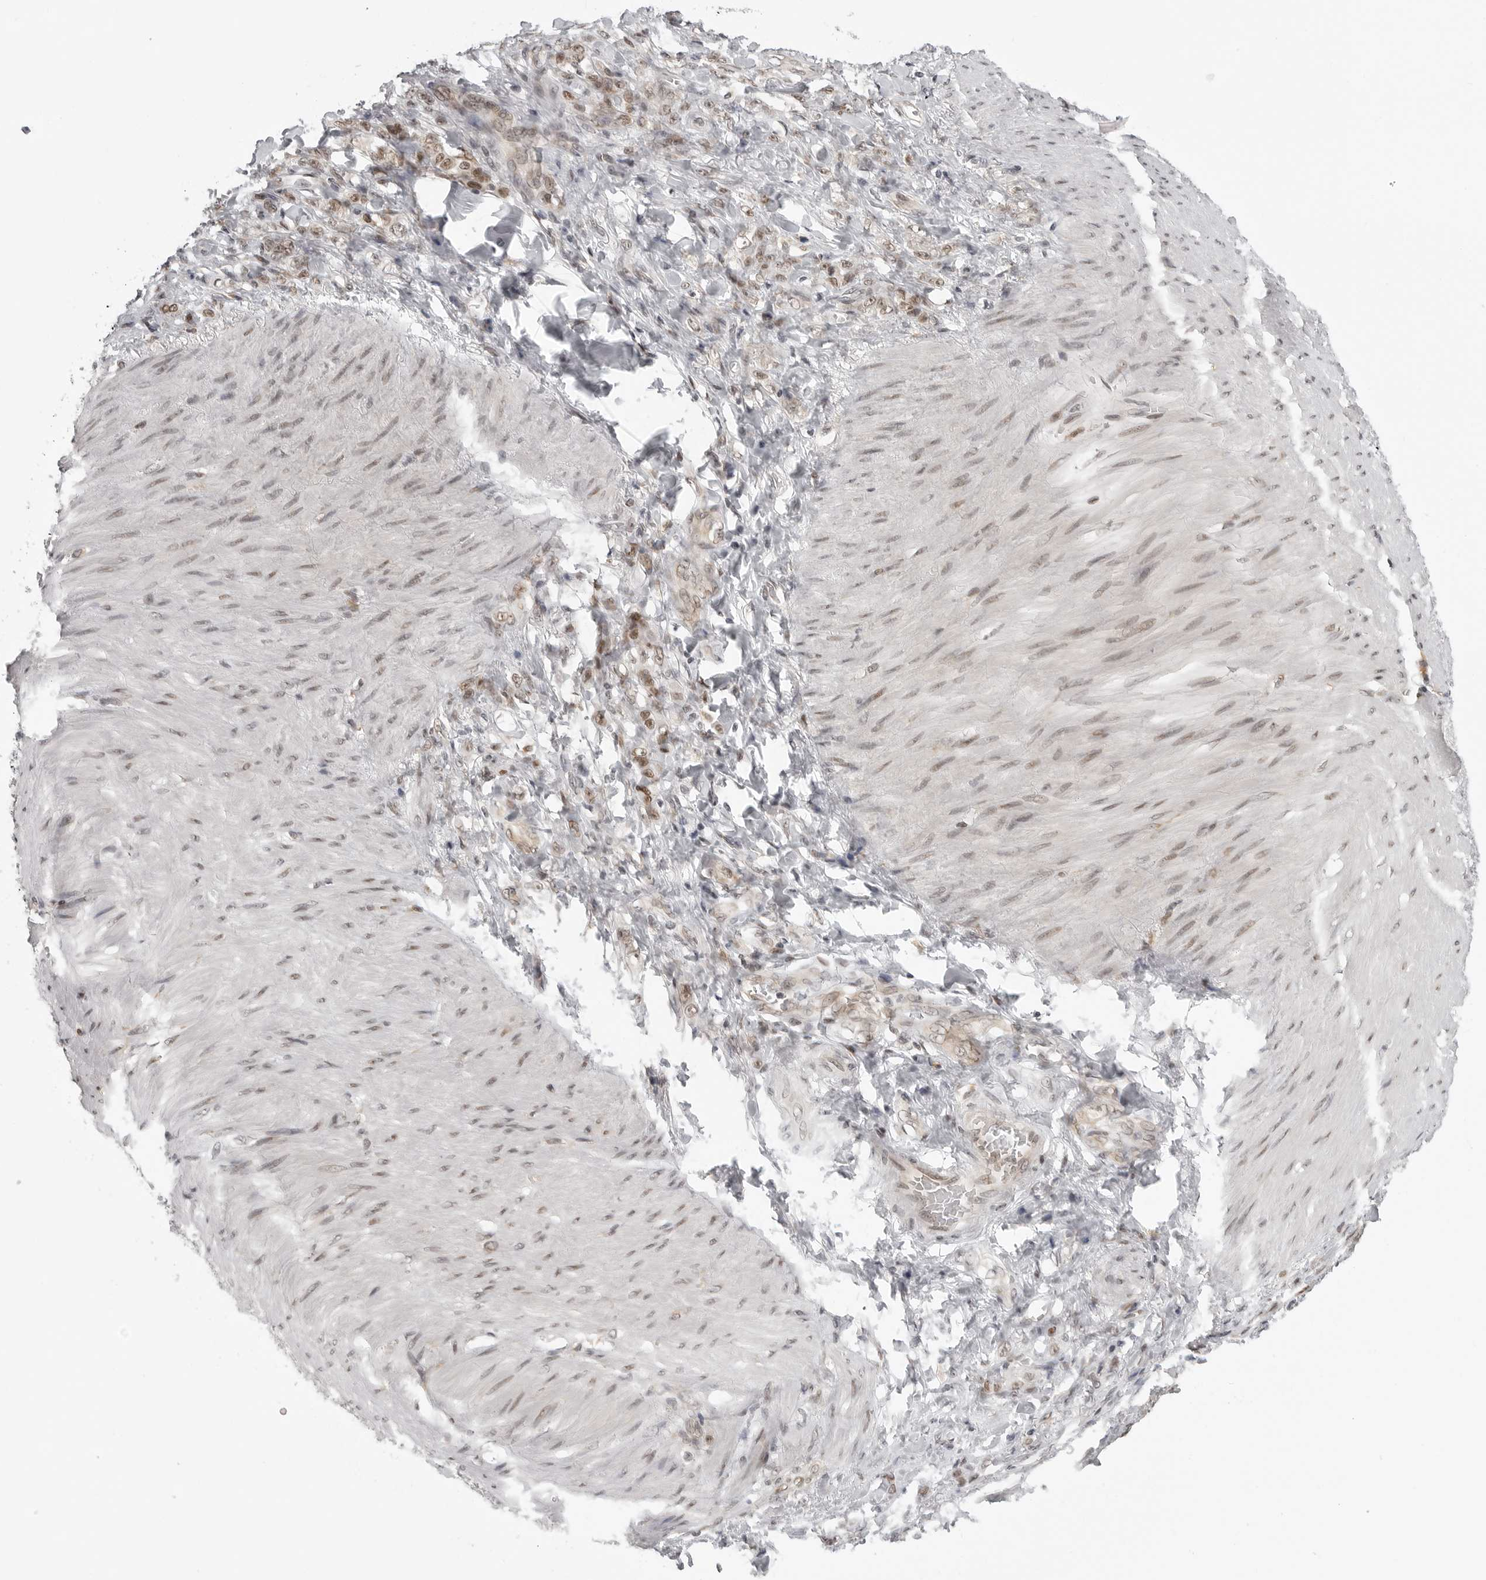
{"staining": {"intensity": "moderate", "quantity": "<25%", "location": "nuclear"}, "tissue": "stomach cancer", "cell_type": "Tumor cells", "image_type": "cancer", "snomed": [{"axis": "morphology", "description": "Normal tissue, NOS"}, {"axis": "morphology", "description": "Adenocarcinoma, NOS"}, {"axis": "topography", "description": "Stomach"}], "caption": "Tumor cells show moderate nuclear expression in about <25% of cells in stomach cancer (adenocarcinoma). The staining was performed using DAB, with brown indicating positive protein expression. Nuclei are stained blue with hematoxylin.", "gene": "PRDM10", "patient": {"sex": "male", "age": 82}}